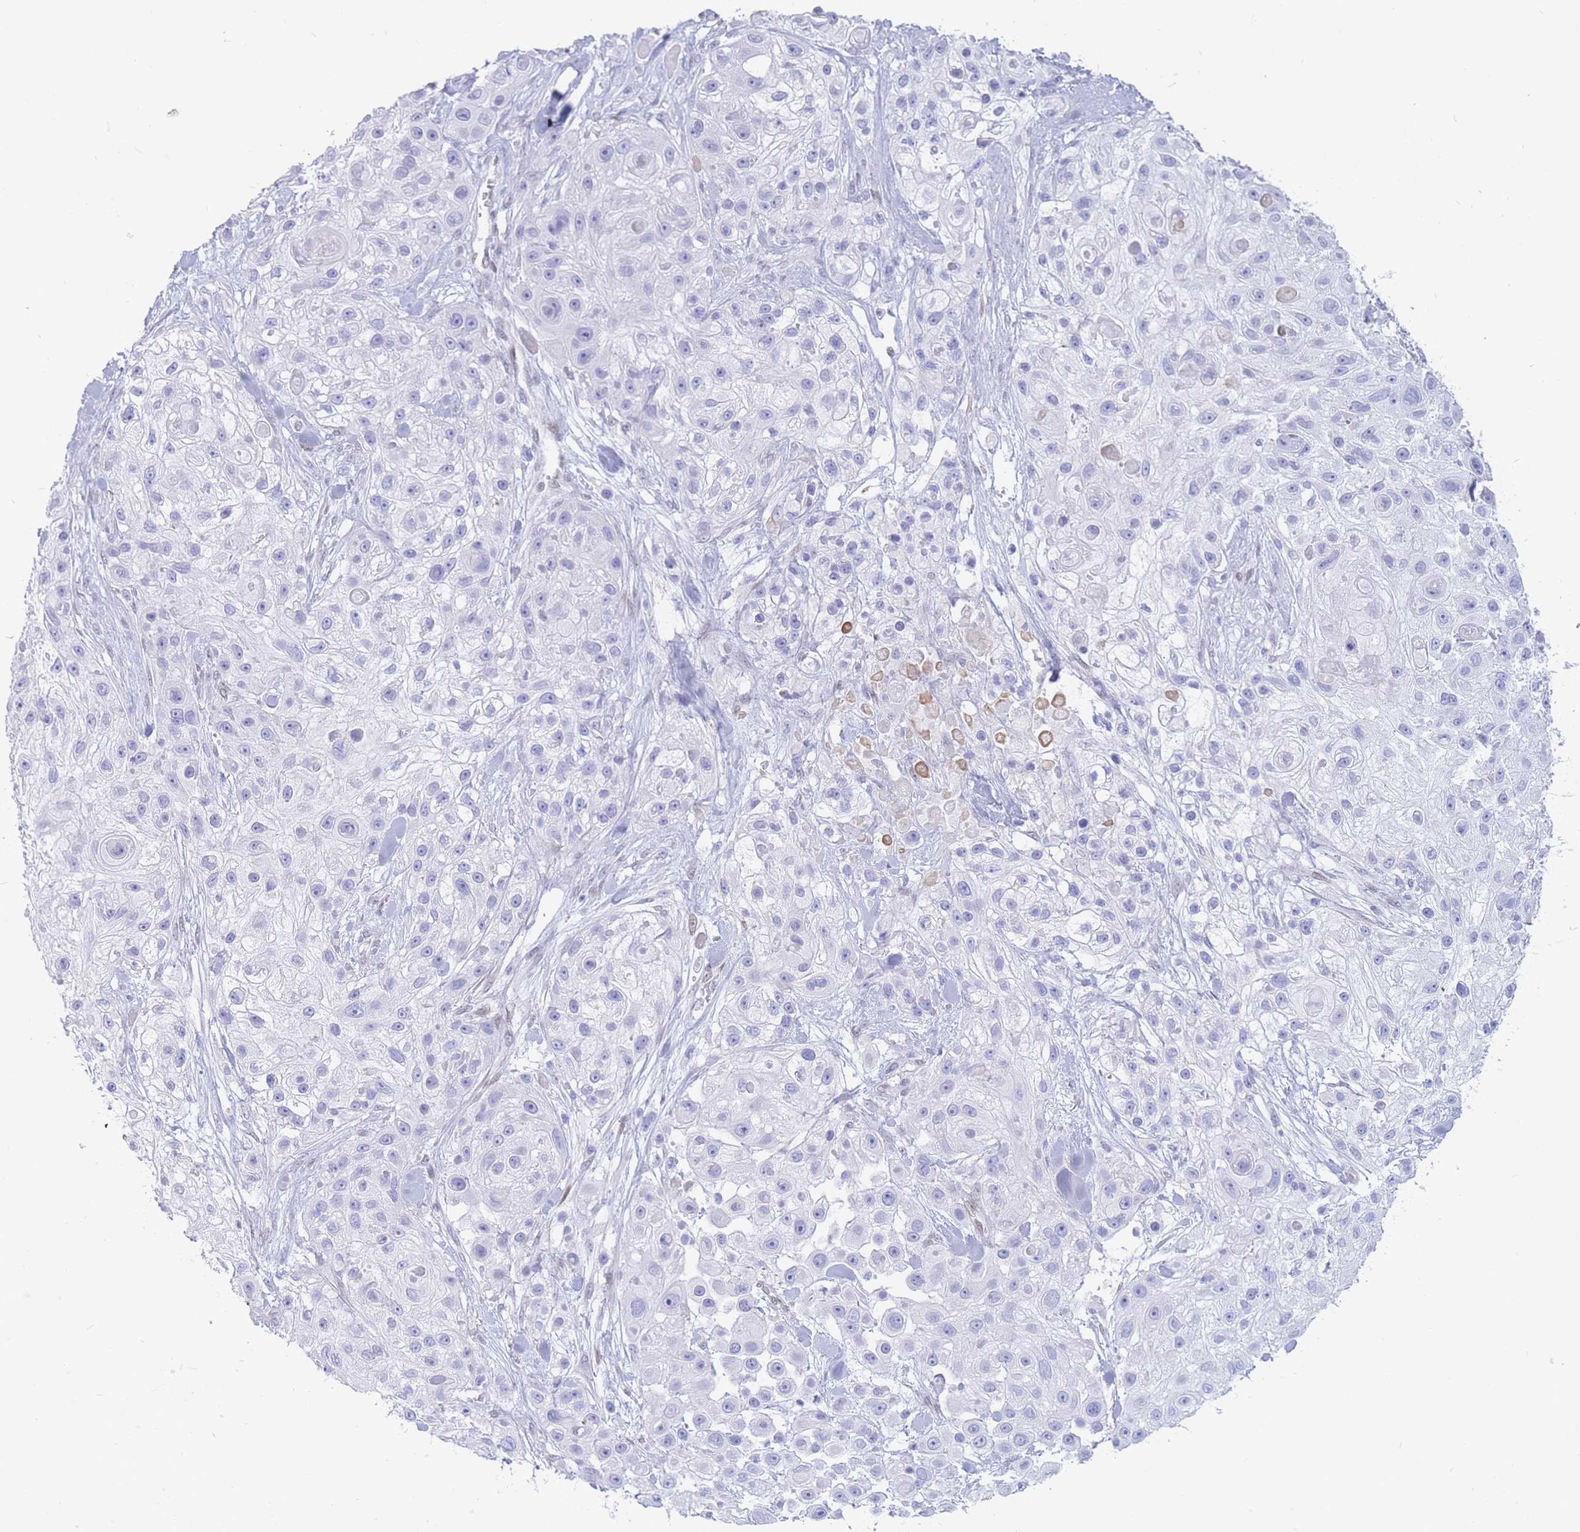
{"staining": {"intensity": "negative", "quantity": "none", "location": "none"}, "tissue": "skin cancer", "cell_type": "Tumor cells", "image_type": "cancer", "snomed": [{"axis": "morphology", "description": "Squamous cell carcinoma, NOS"}, {"axis": "topography", "description": "Skin"}], "caption": "DAB (3,3'-diaminobenzidine) immunohistochemical staining of skin cancer (squamous cell carcinoma) reveals no significant positivity in tumor cells.", "gene": "PSMB5", "patient": {"sex": "male", "age": 67}}